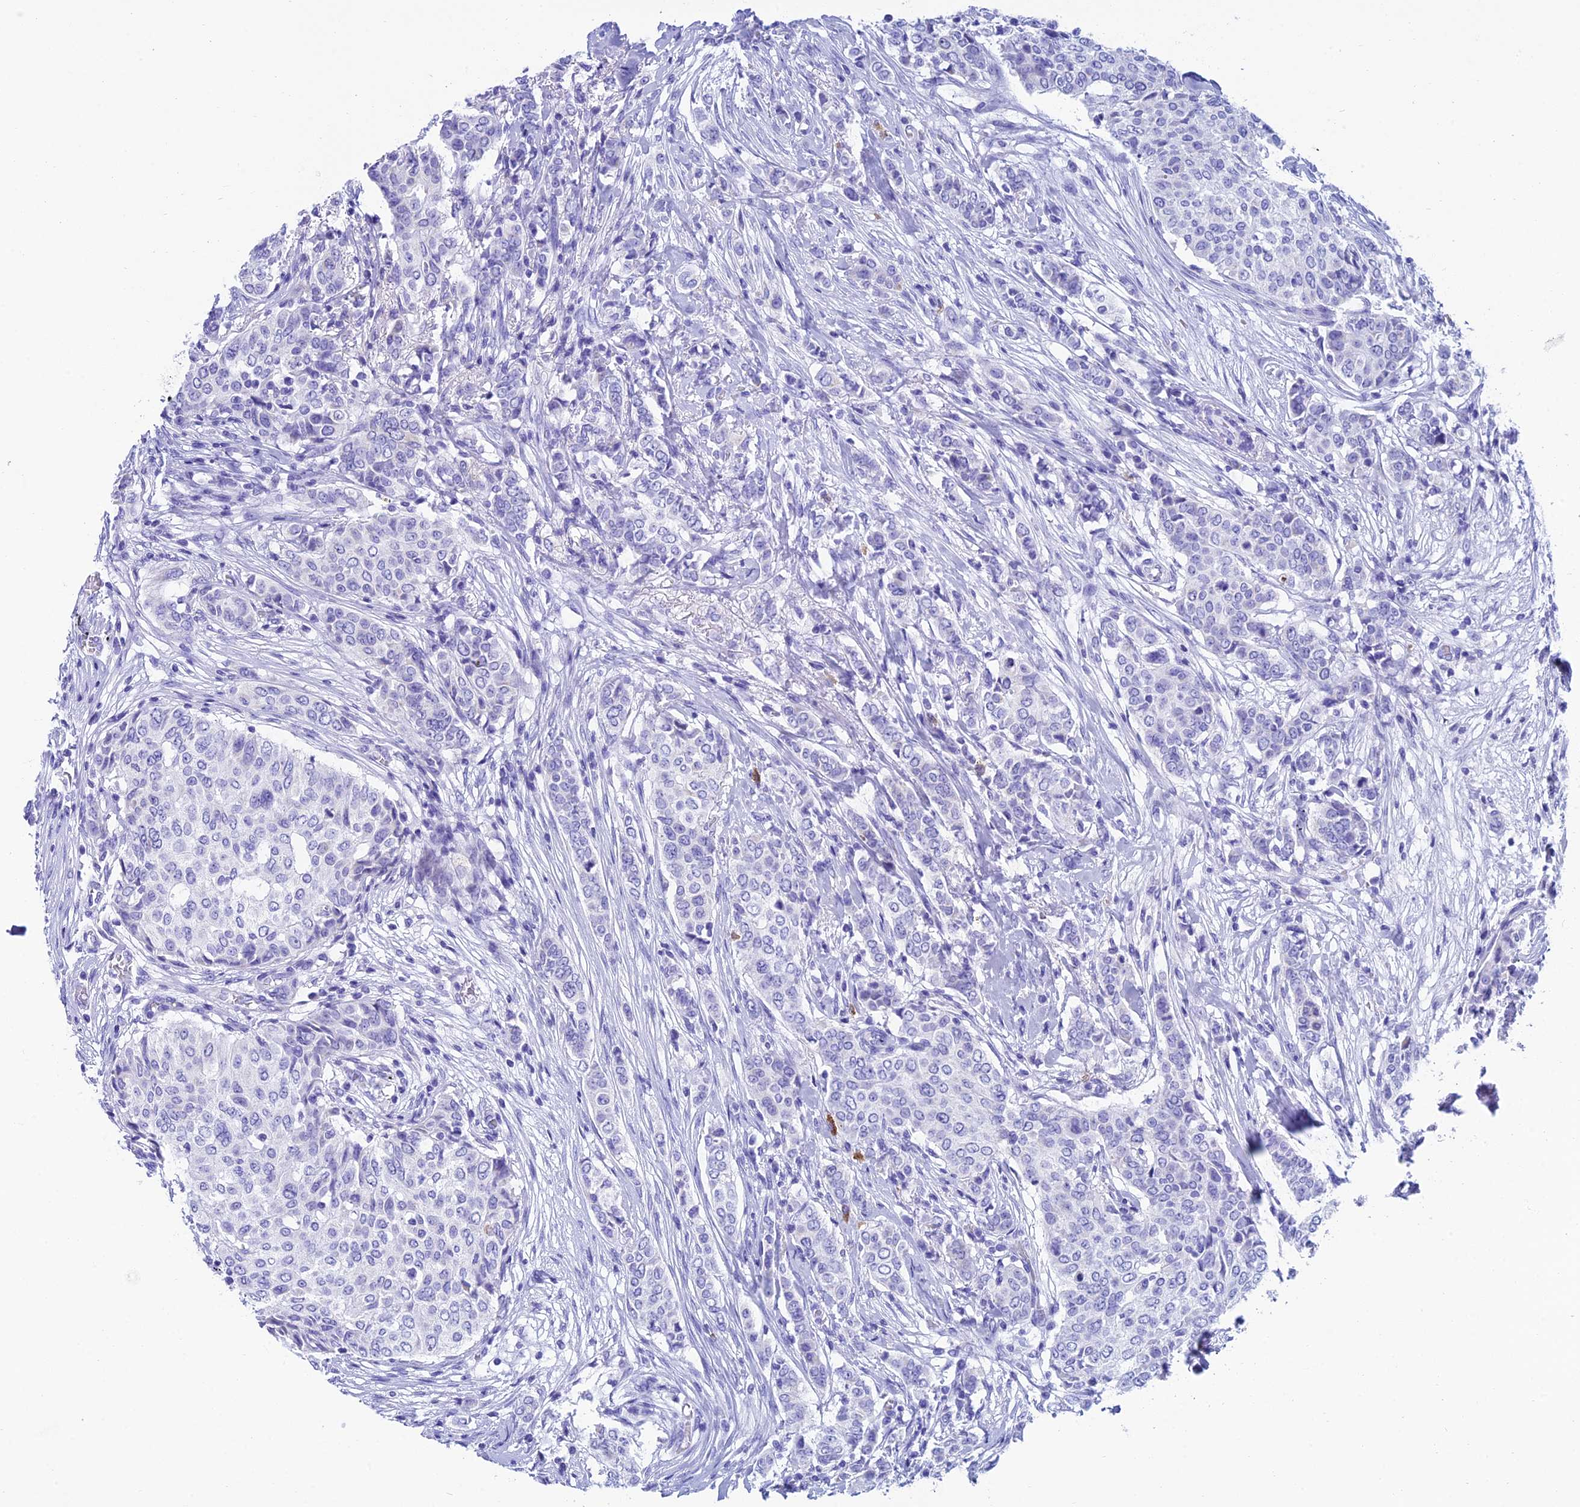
{"staining": {"intensity": "negative", "quantity": "none", "location": "none"}, "tissue": "breast cancer", "cell_type": "Tumor cells", "image_type": "cancer", "snomed": [{"axis": "morphology", "description": "Lobular carcinoma"}, {"axis": "topography", "description": "Breast"}], "caption": "Tumor cells show no significant protein positivity in breast lobular carcinoma. (IHC, brightfield microscopy, high magnification).", "gene": "REEP4", "patient": {"sex": "female", "age": 51}}